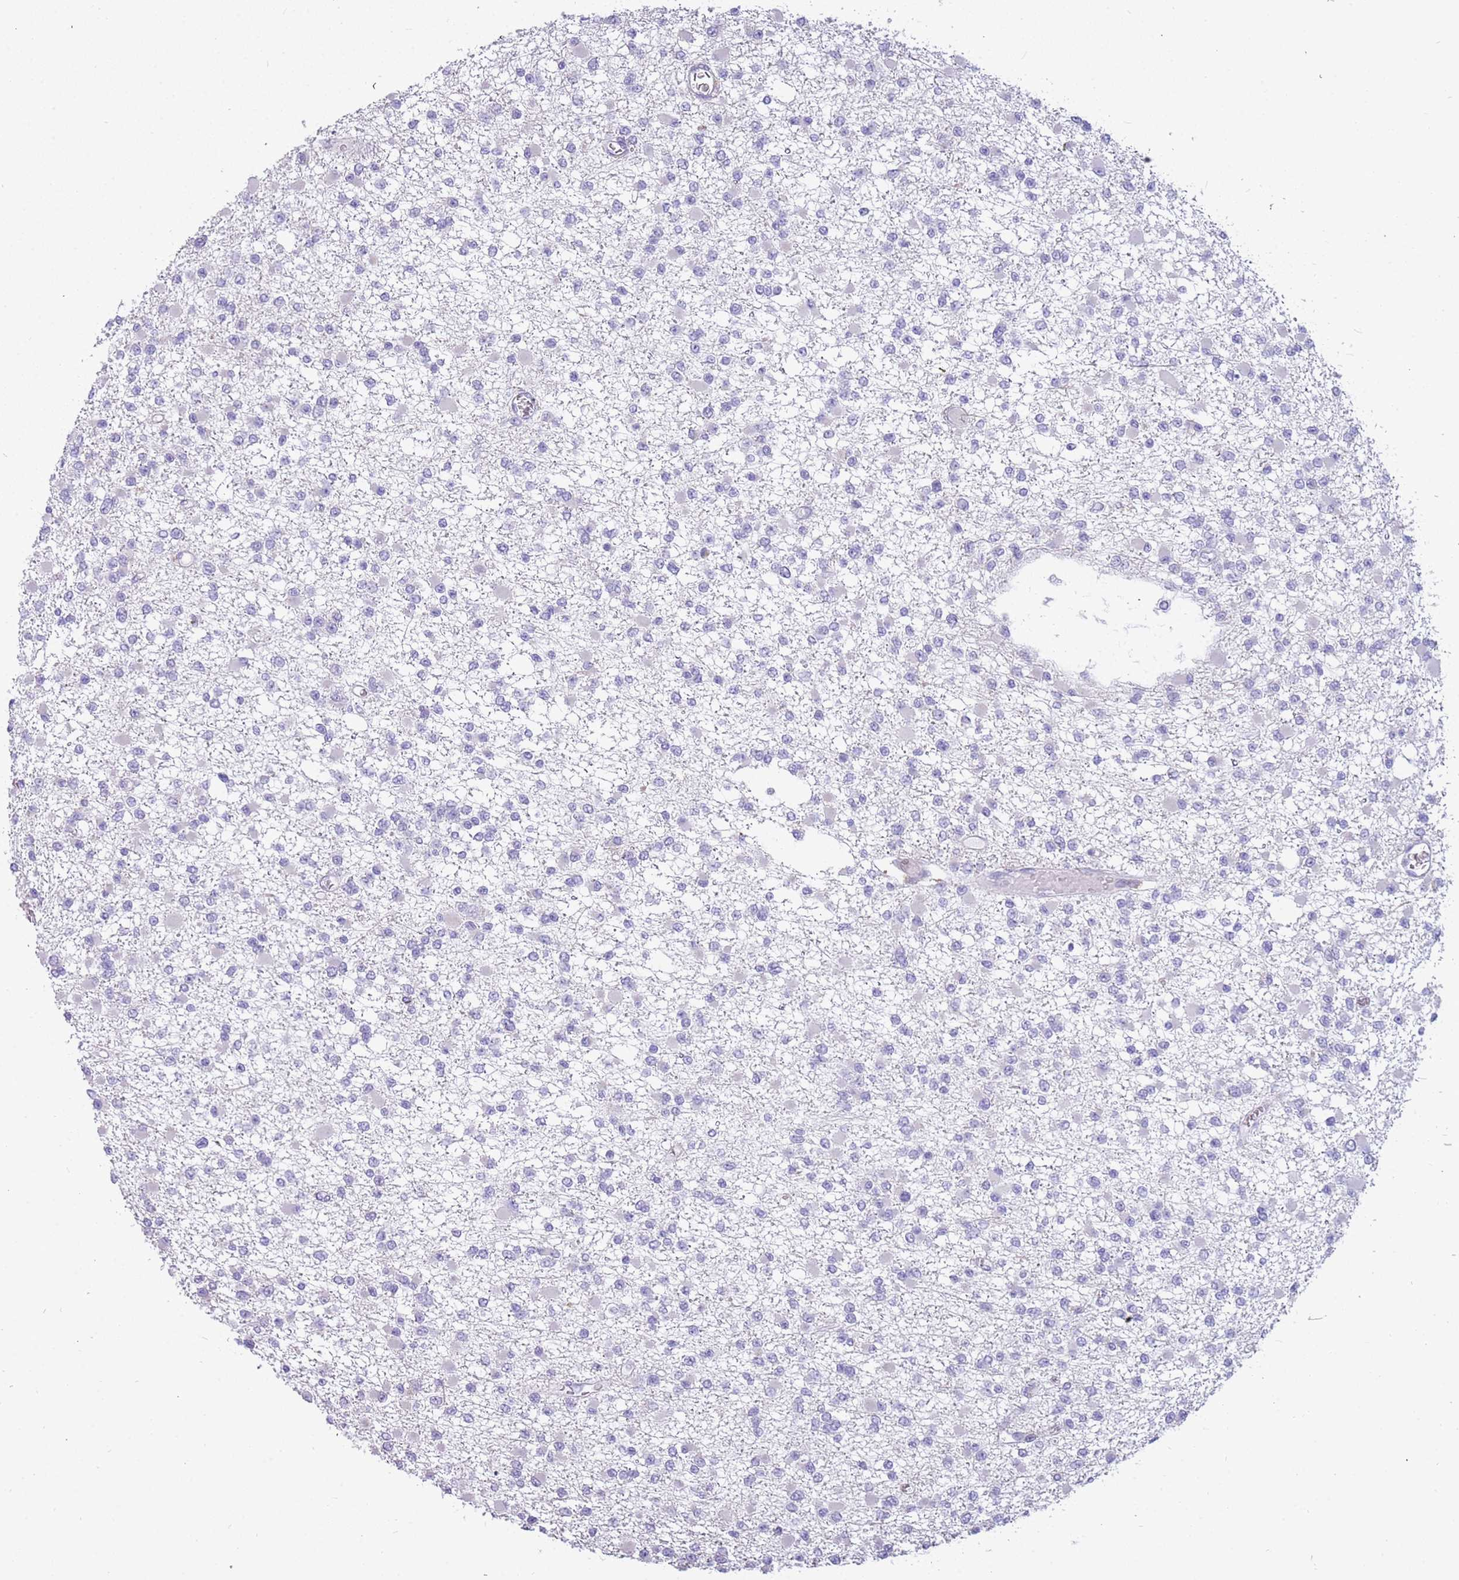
{"staining": {"intensity": "negative", "quantity": "none", "location": "none"}, "tissue": "glioma", "cell_type": "Tumor cells", "image_type": "cancer", "snomed": [{"axis": "morphology", "description": "Glioma, malignant, Low grade"}, {"axis": "topography", "description": "Brain"}], "caption": "Tumor cells are negative for brown protein staining in low-grade glioma (malignant). (Stains: DAB IHC with hematoxylin counter stain, Microscopy: brightfield microscopy at high magnification).", "gene": "RHCG", "patient": {"sex": "female", "age": 22}}